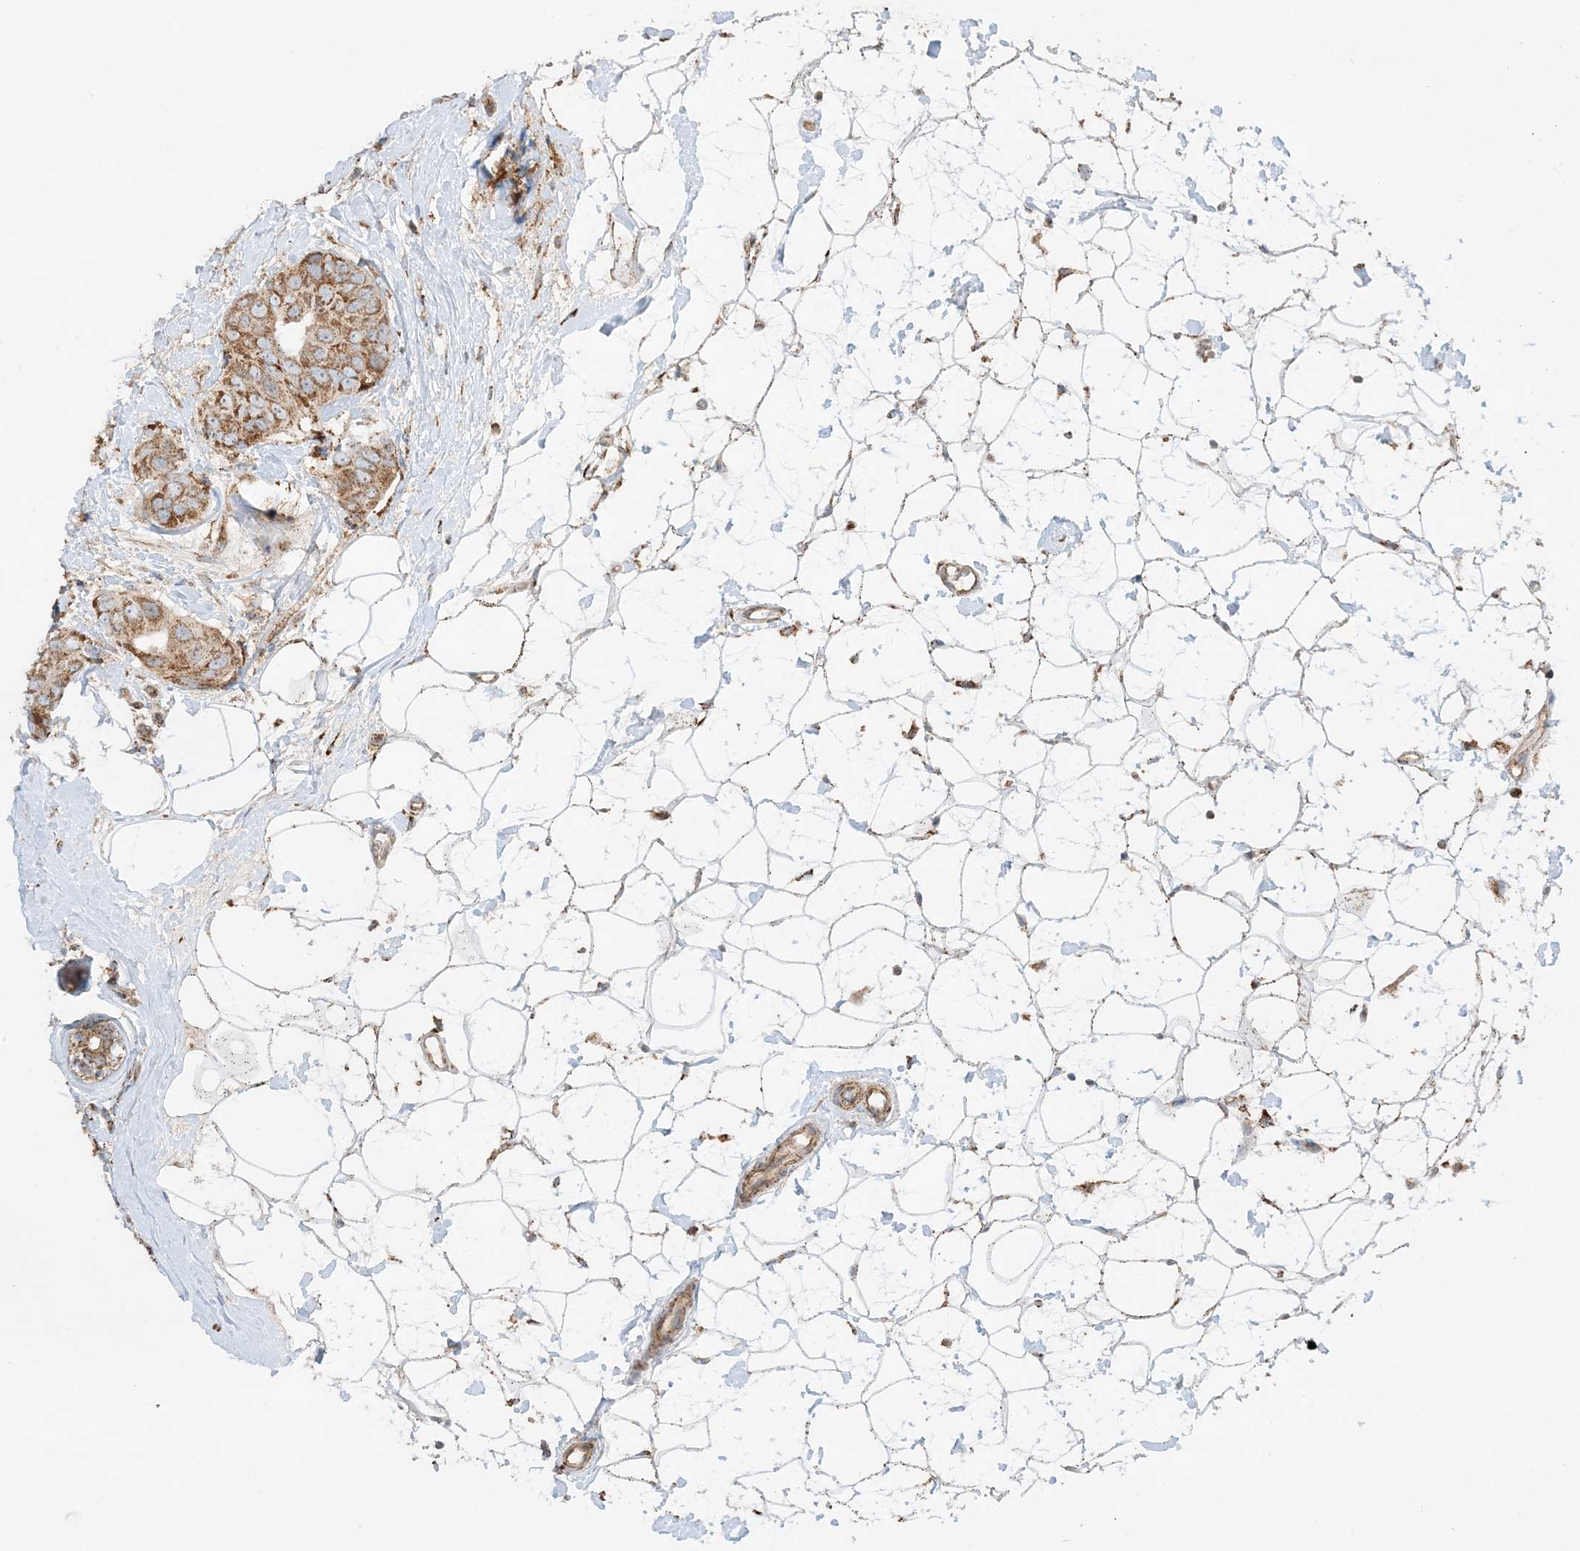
{"staining": {"intensity": "moderate", "quantity": ">75%", "location": "cytoplasmic/membranous"}, "tissue": "breast cancer", "cell_type": "Tumor cells", "image_type": "cancer", "snomed": [{"axis": "morphology", "description": "Normal tissue, NOS"}, {"axis": "morphology", "description": "Duct carcinoma"}, {"axis": "topography", "description": "Breast"}], "caption": "This is a micrograph of immunohistochemistry staining of intraductal carcinoma (breast), which shows moderate expression in the cytoplasmic/membranous of tumor cells.", "gene": "NDUFAF3", "patient": {"sex": "female", "age": 39}}